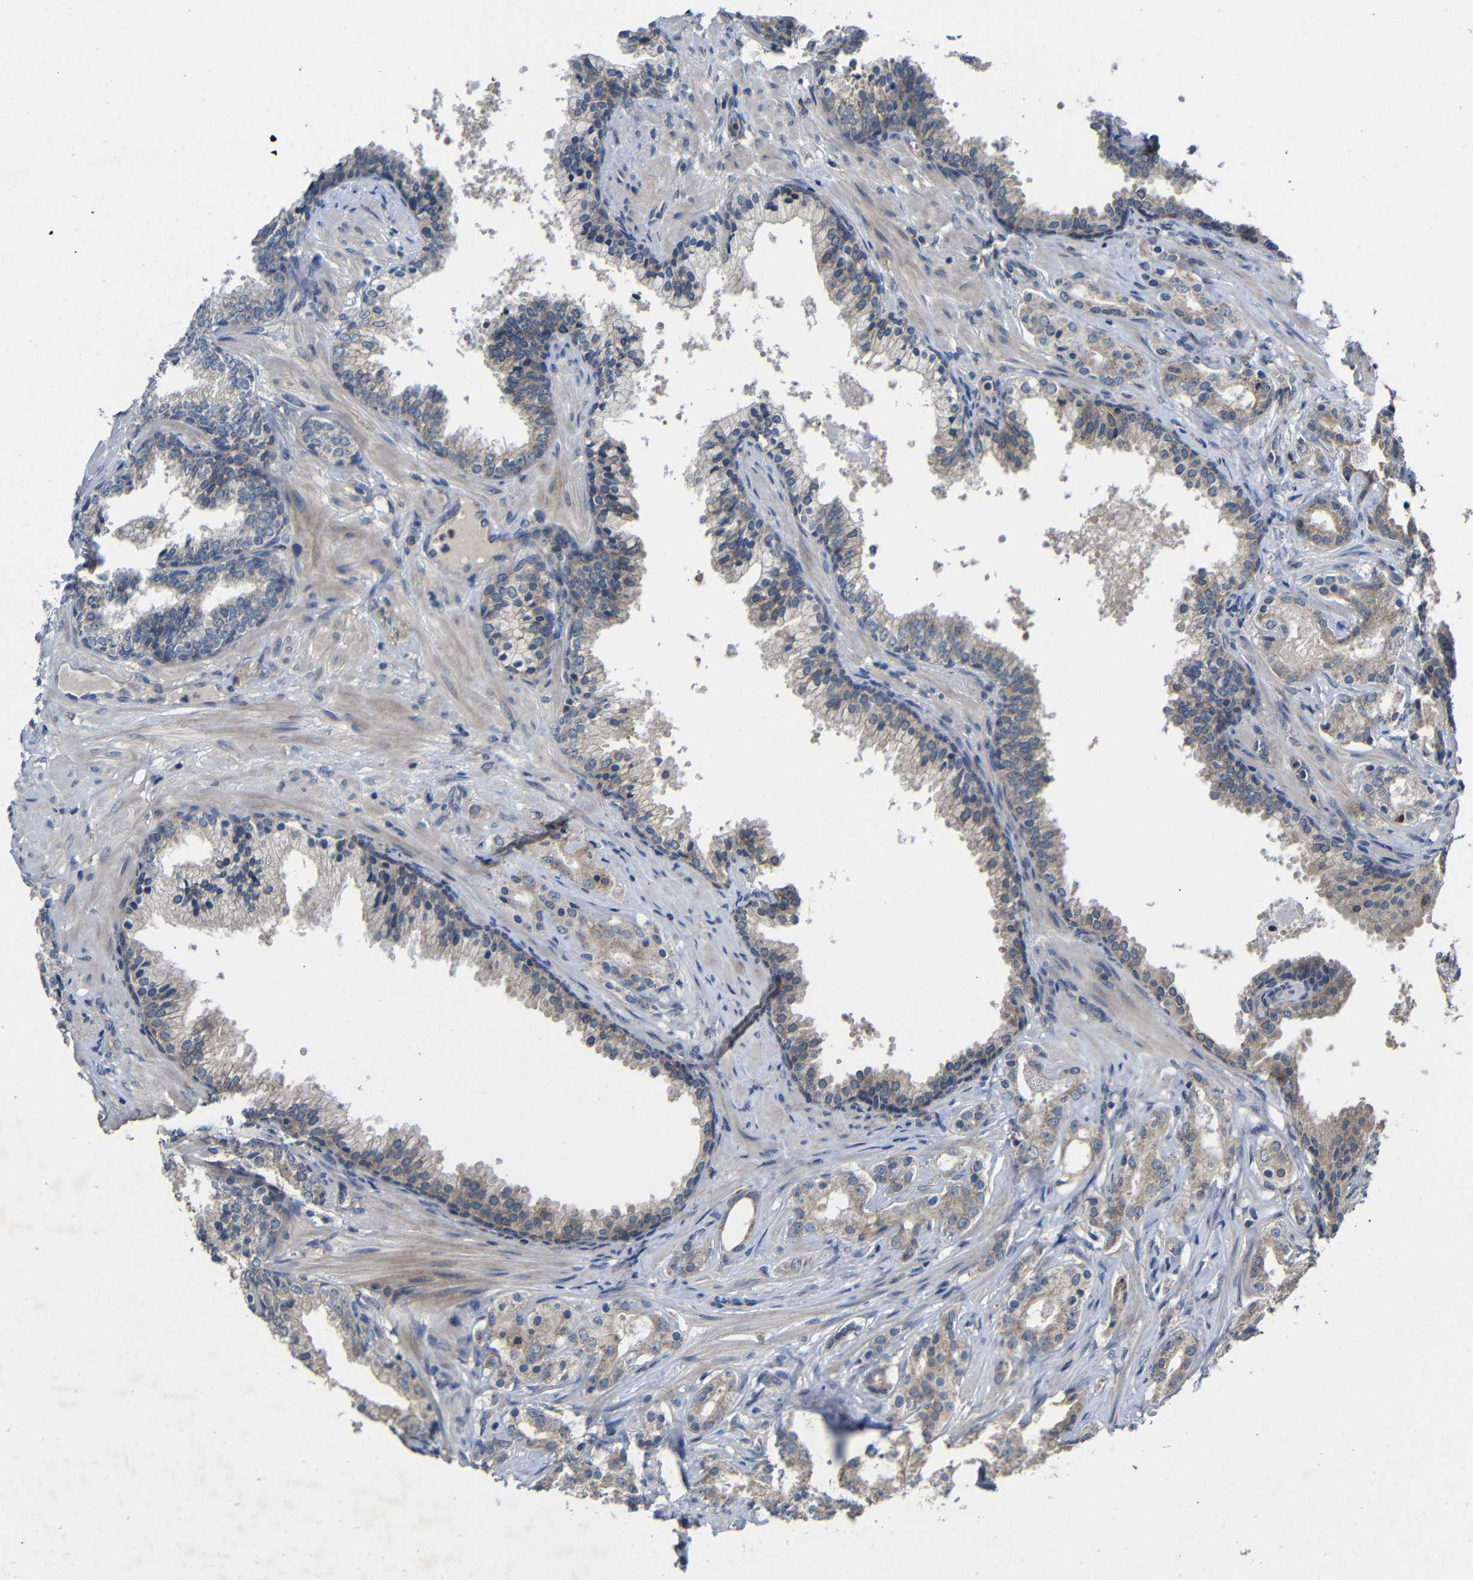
{"staining": {"intensity": "weak", "quantity": "25%-75%", "location": "cytoplasmic/membranous"}, "tissue": "prostate cancer", "cell_type": "Tumor cells", "image_type": "cancer", "snomed": [{"axis": "morphology", "description": "Adenocarcinoma, Low grade"}, {"axis": "topography", "description": "Prostate"}], "caption": "This photomicrograph displays immunohistochemistry (IHC) staining of low-grade adenocarcinoma (prostate), with low weak cytoplasmic/membranous positivity in approximately 25%-75% of tumor cells.", "gene": "LPAR5", "patient": {"sex": "male", "age": 59}}